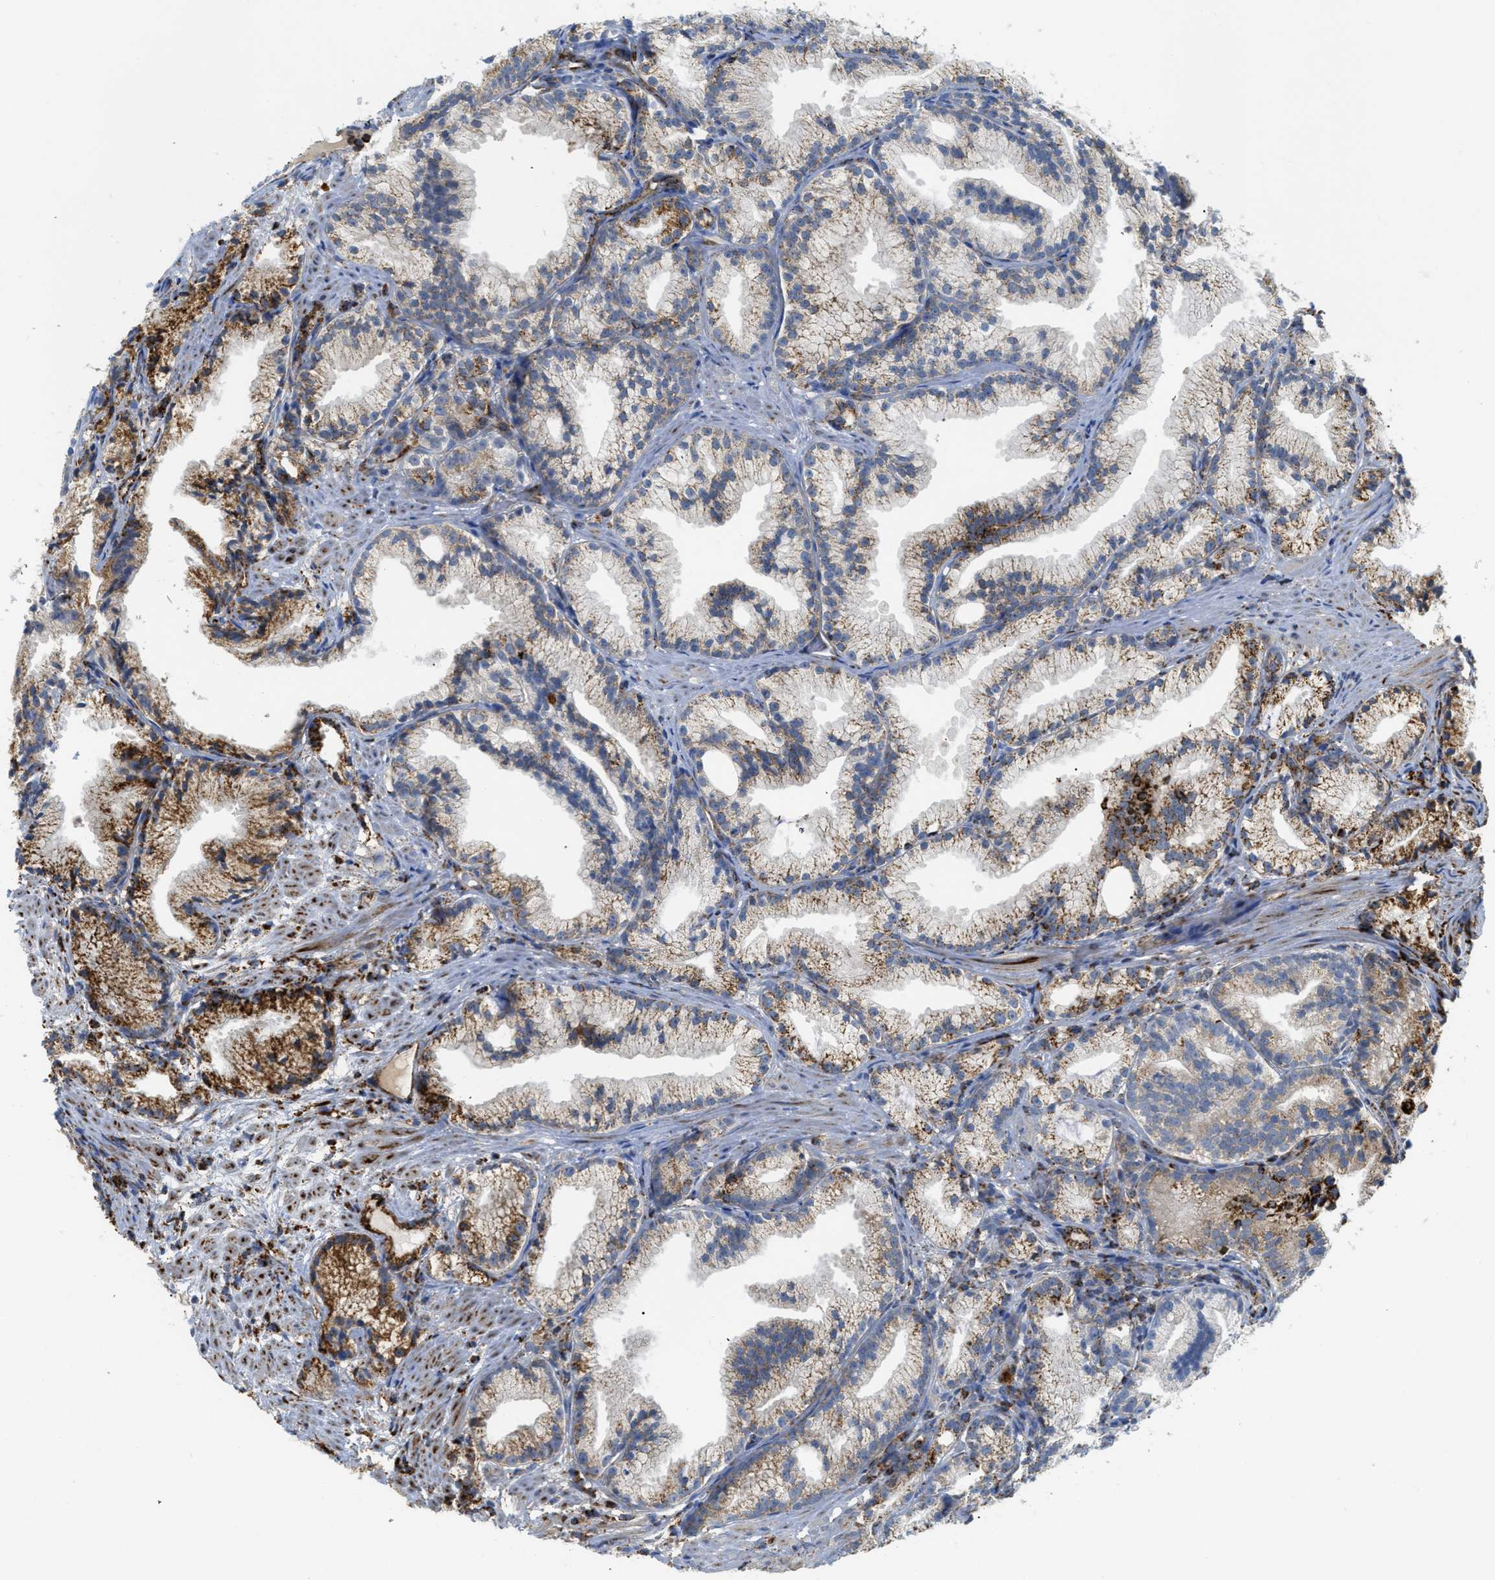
{"staining": {"intensity": "strong", "quantity": "<25%", "location": "cytoplasmic/membranous"}, "tissue": "prostate cancer", "cell_type": "Tumor cells", "image_type": "cancer", "snomed": [{"axis": "morphology", "description": "Adenocarcinoma, Low grade"}, {"axis": "topography", "description": "Prostate"}], "caption": "A high-resolution micrograph shows immunohistochemistry staining of adenocarcinoma (low-grade) (prostate), which shows strong cytoplasmic/membranous positivity in approximately <25% of tumor cells.", "gene": "SQOR", "patient": {"sex": "male", "age": 89}}